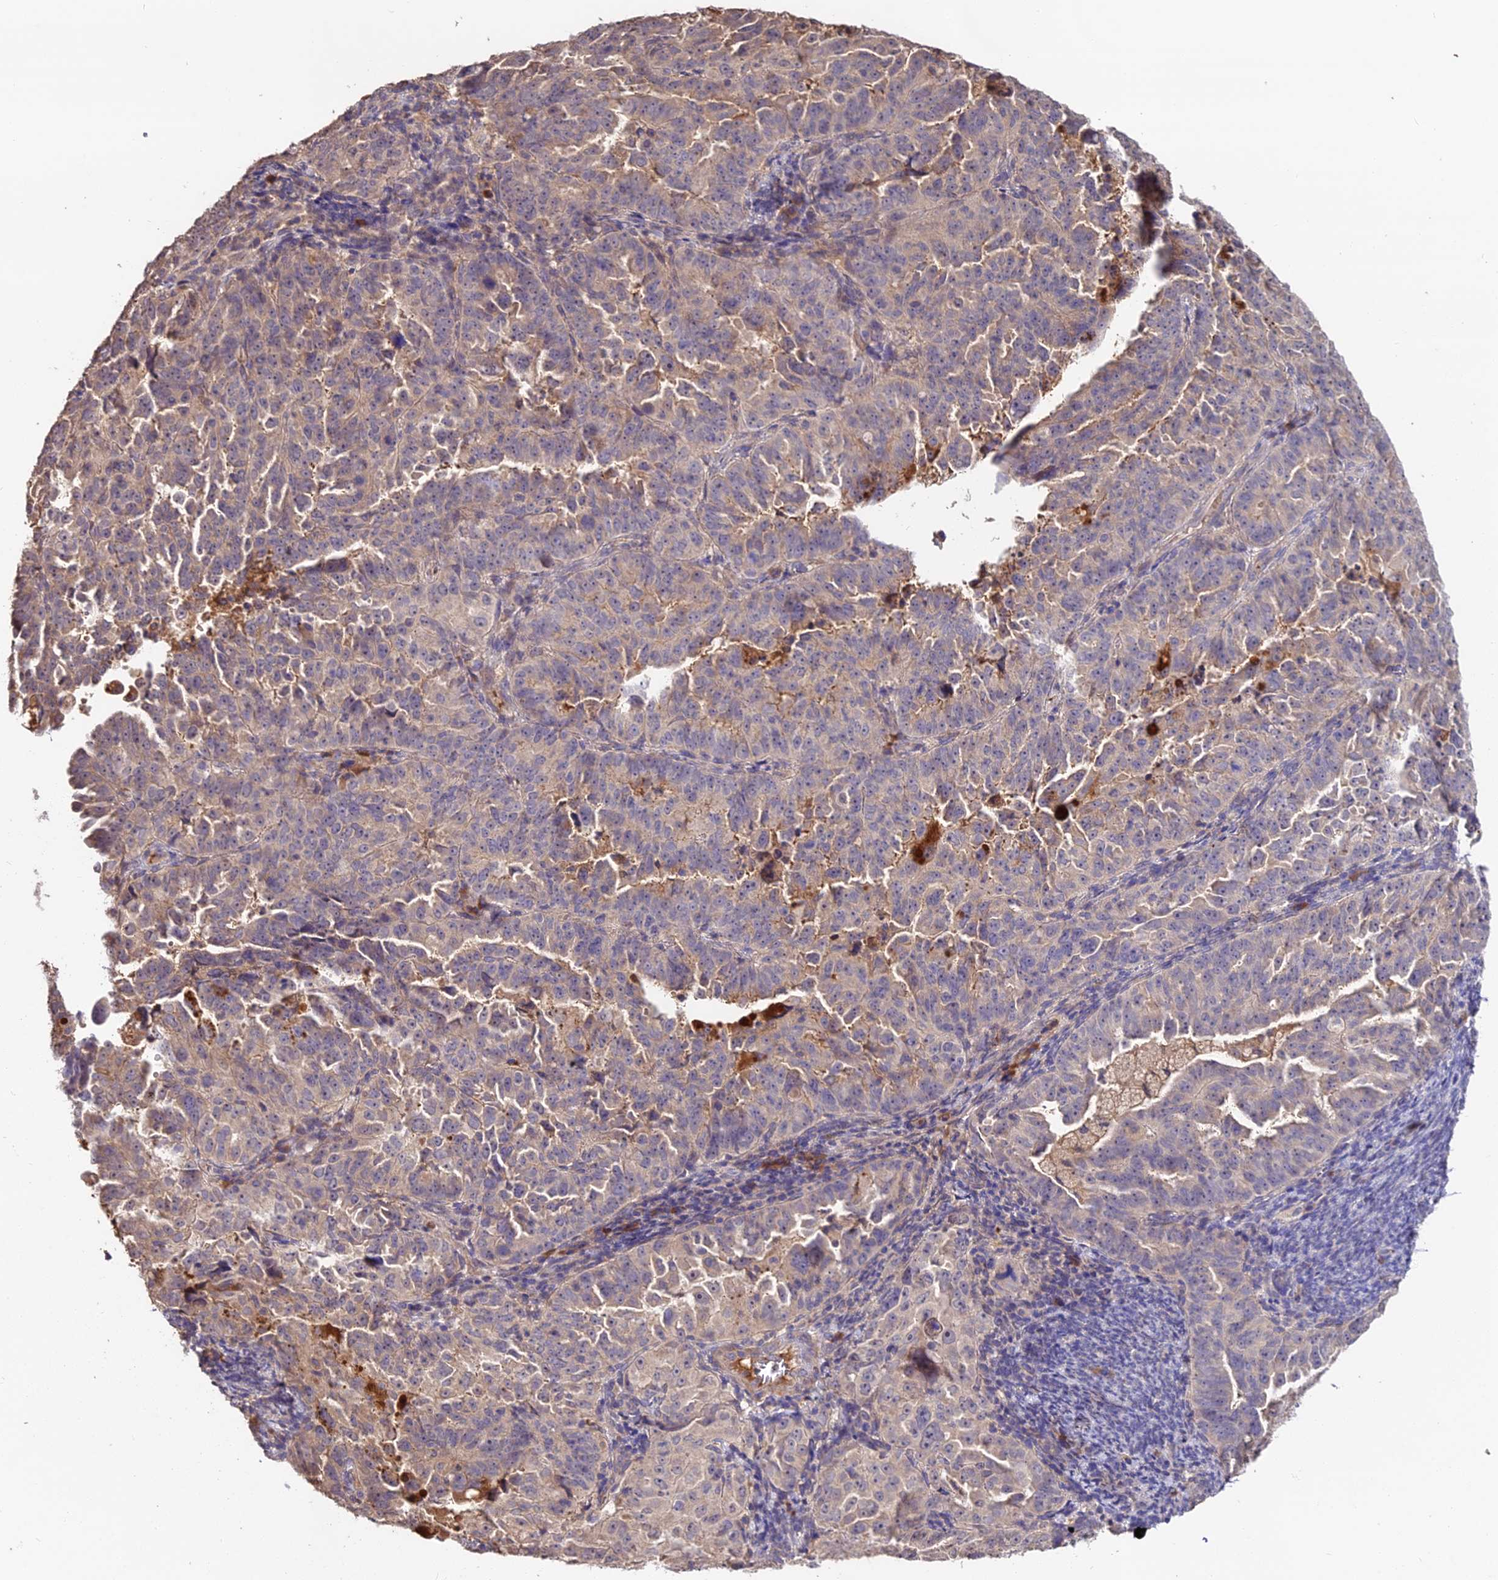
{"staining": {"intensity": "weak", "quantity": "<25%", "location": "cytoplasmic/membranous"}, "tissue": "endometrial cancer", "cell_type": "Tumor cells", "image_type": "cancer", "snomed": [{"axis": "morphology", "description": "Adenocarcinoma, NOS"}, {"axis": "topography", "description": "Endometrium"}], "caption": "Human endometrial adenocarcinoma stained for a protein using immunohistochemistry shows no positivity in tumor cells.", "gene": "KCTD16", "patient": {"sex": "female", "age": 65}}